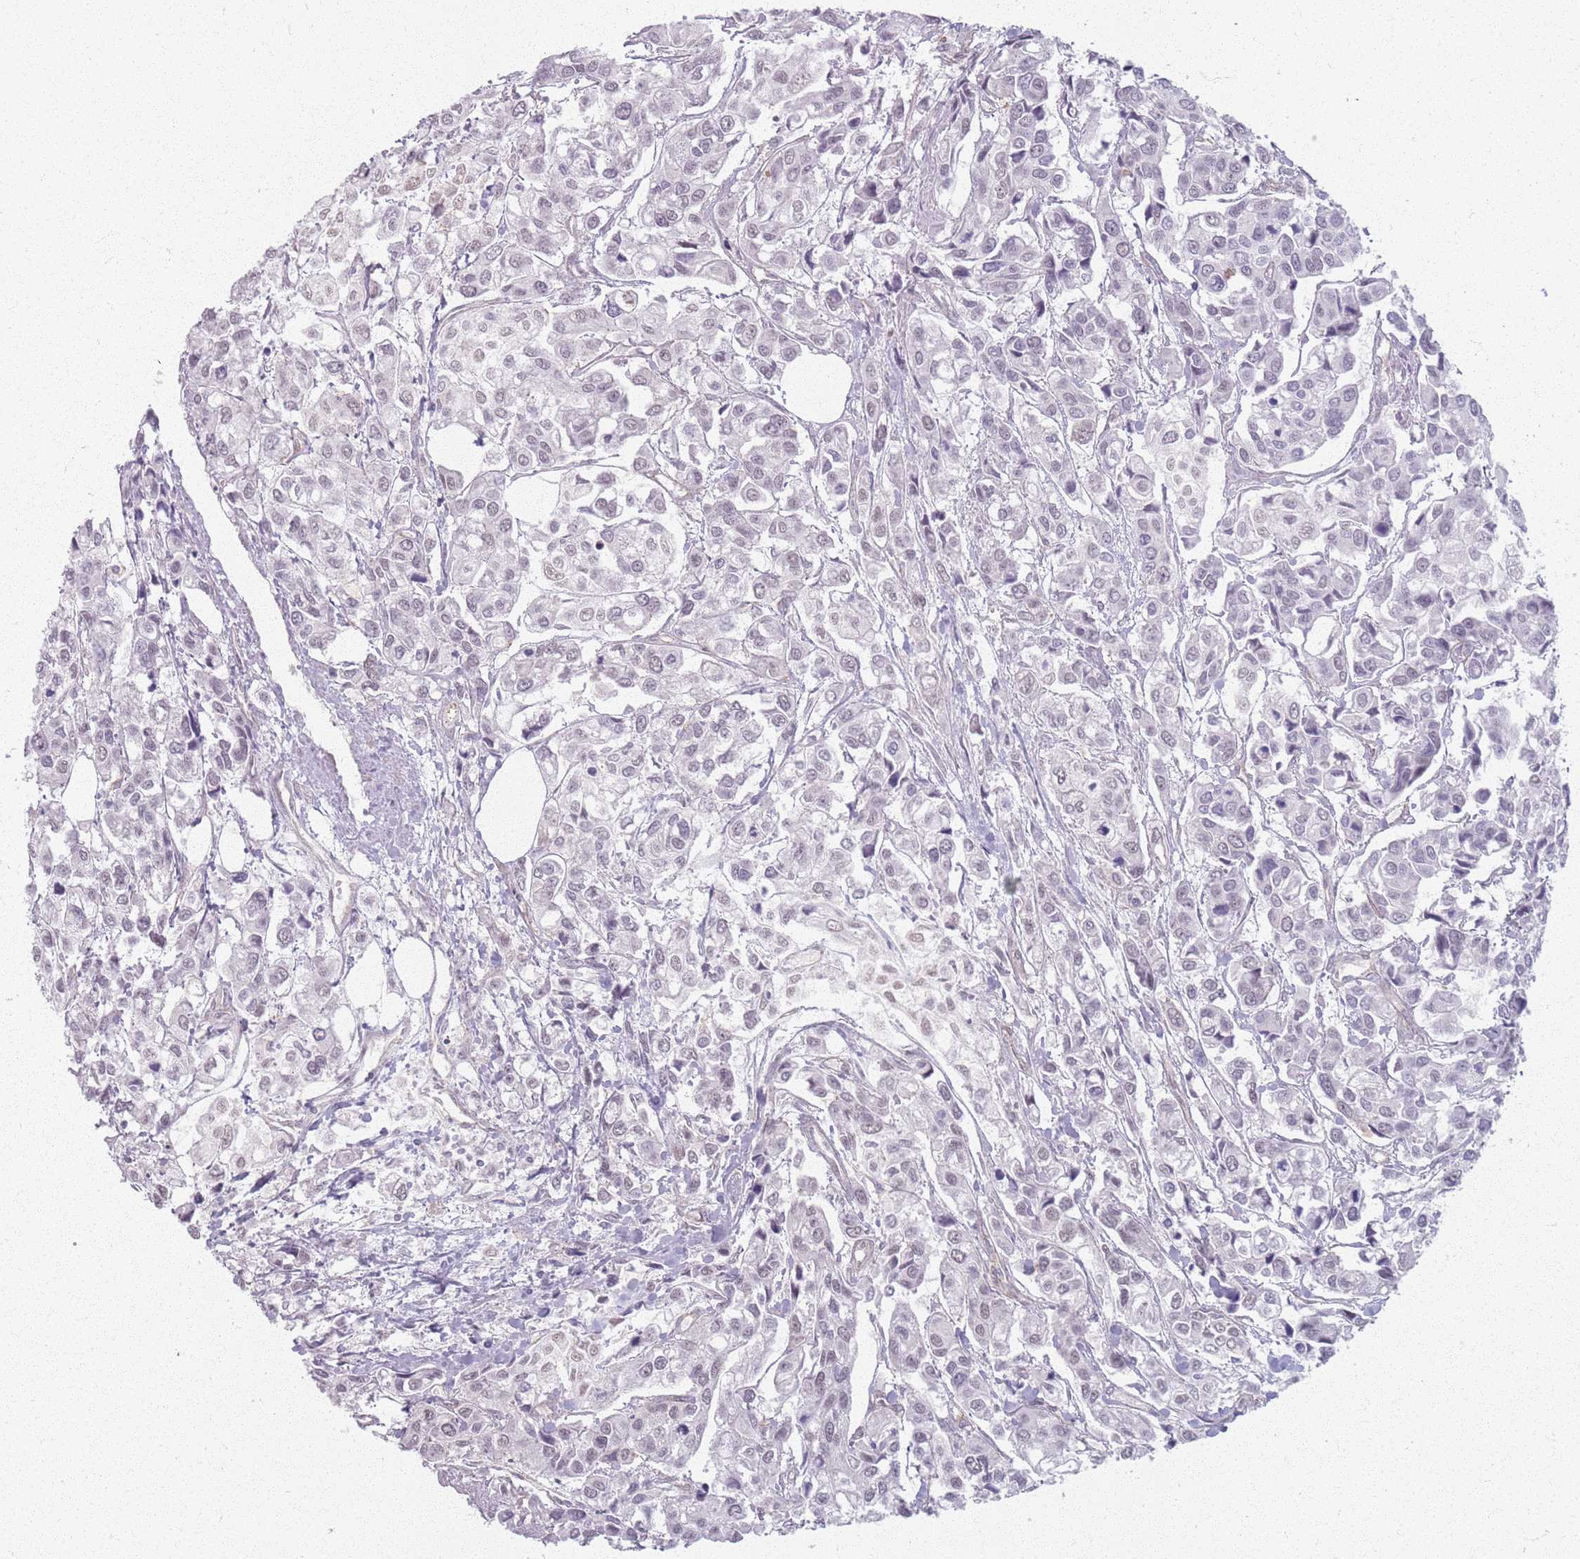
{"staining": {"intensity": "negative", "quantity": "none", "location": "none"}, "tissue": "urothelial cancer", "cell_type": "Tumor cells", "image_type": "cancer", "snomed": [{"axis": "morphology", "description": "Urothelial carcinoma, High grade"}, {"axis": "topography", "description": "Urinary bladder"}], "caption": "The photomicrograph demonstrates no significant staining in tumor cells of urothelial cancer.", "gene": "KCNA5", "patient": {"sex": "male", "age": 67}}